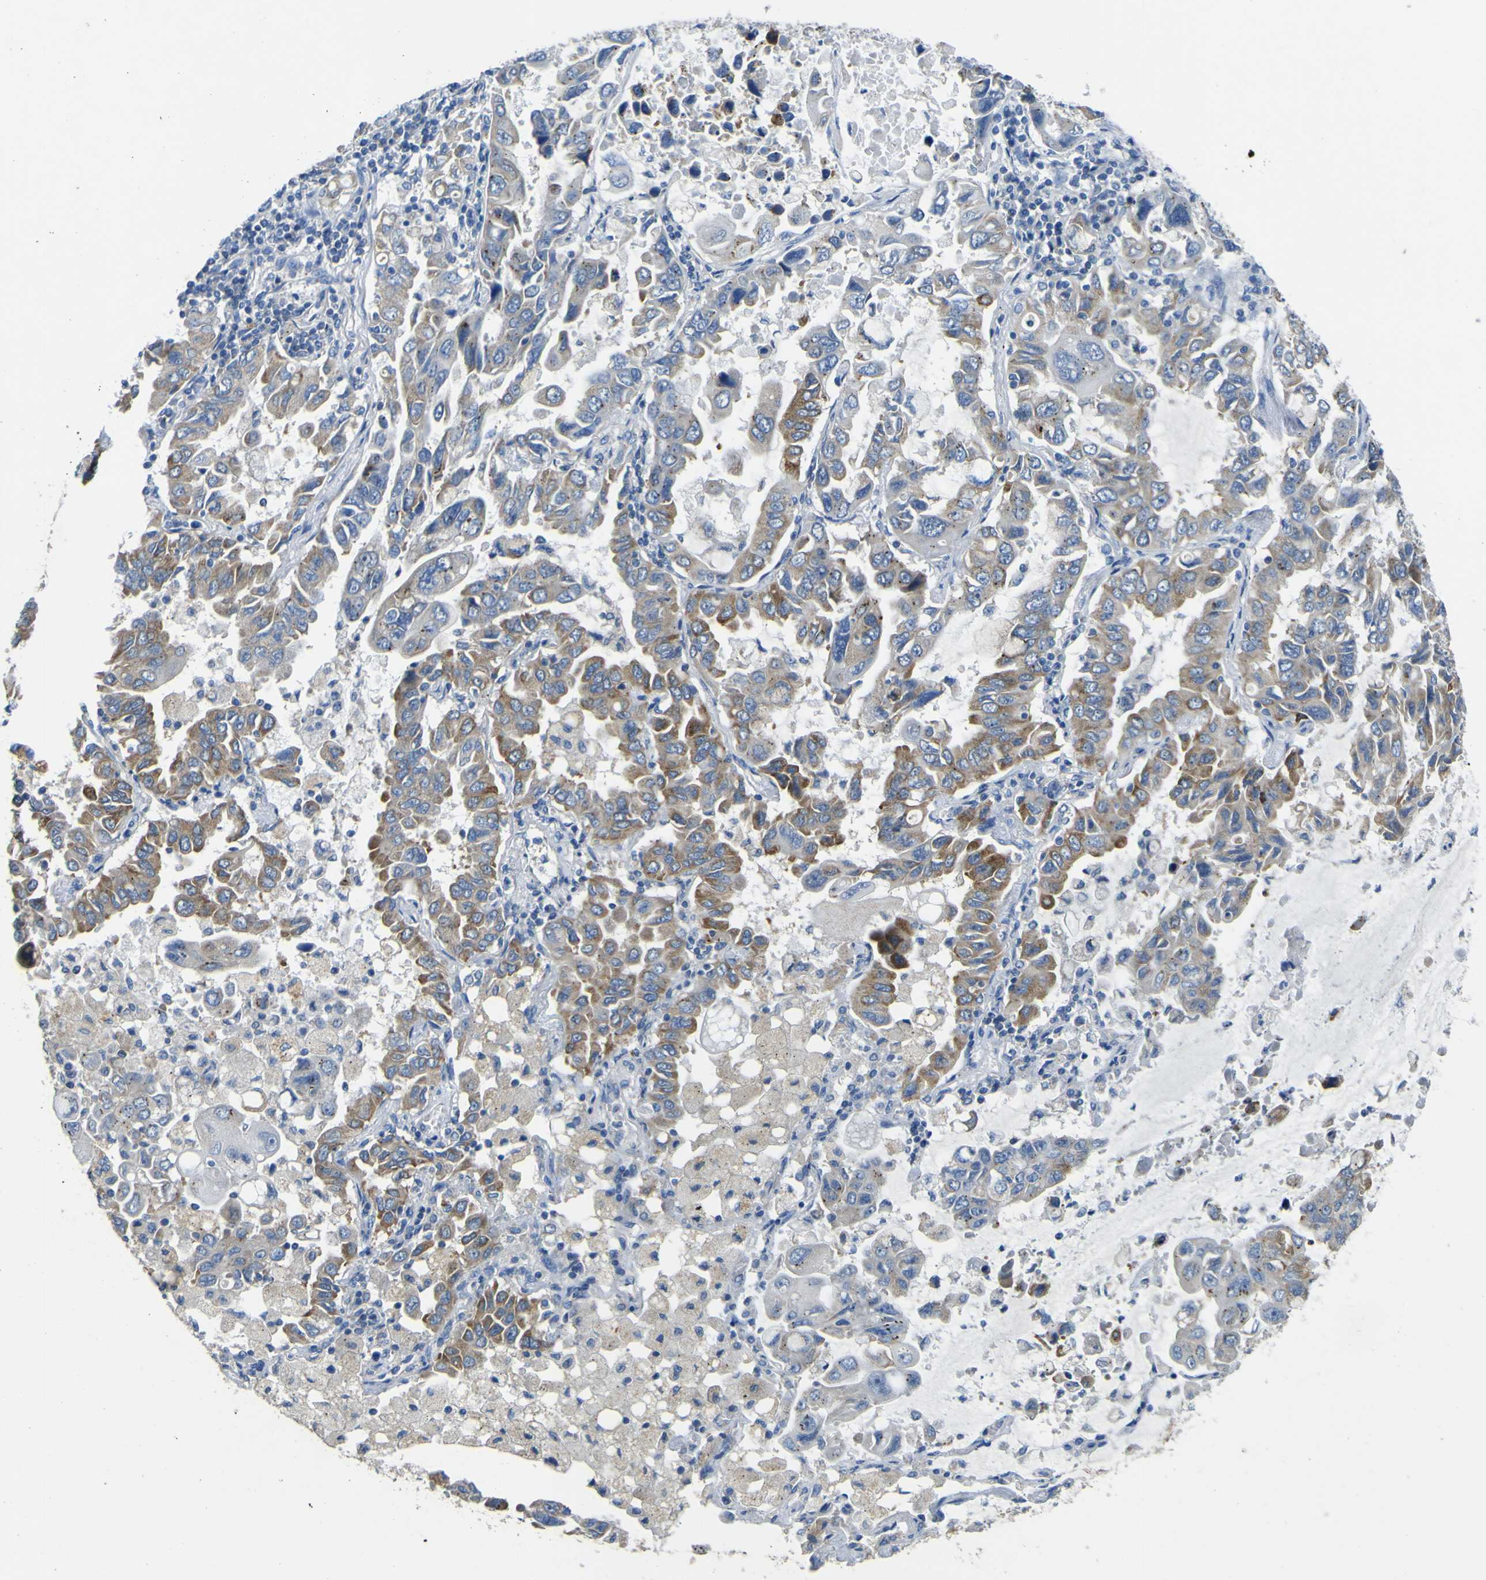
{"staining": {"intensity": "moderate", "quantity": ">75%", "location": "cytoplasmic/membranous"}, "tissue": "lung cancer", "cell_type": "Tumor cells", "image_type": "cancer", "snomed": [{"axis": "morphology", "description": "Adenocarcinoma, NOS"}, {"axis": "topography", "description": "Lung"}], "caption": "Lung adenocarcinoma stained for a protein exhibits moderate cytoplasmic/membranous positivity in tumor cells.", "gene": "ALDH18A1", "patient": {"sex": "male", "age": 64}}